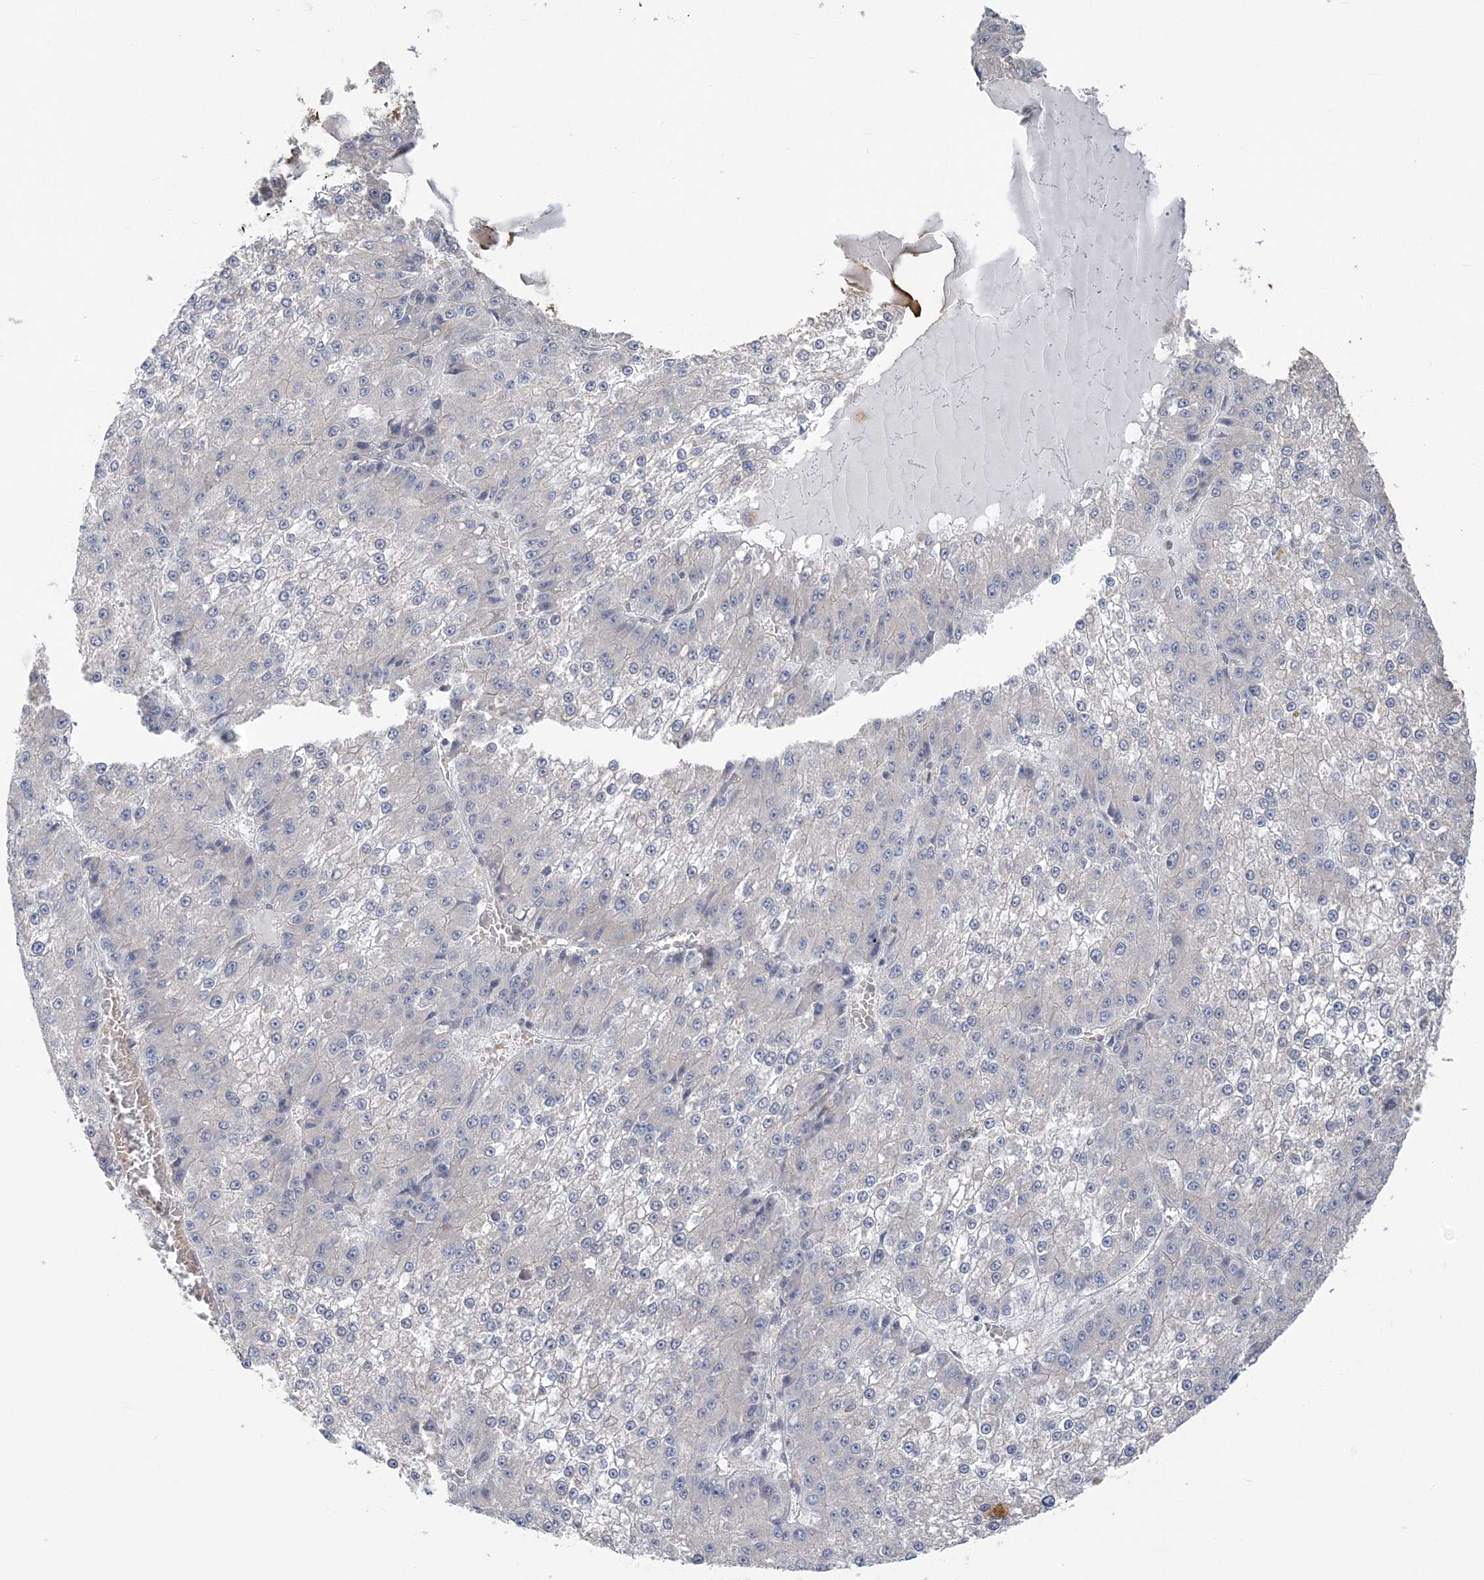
{"staining": {"intensity": "negative", "quantity": "none", "location": "none"}, "tissue": "liver cancer", "cell_type": "Tumor cells", "image_type": "cancer", "snomed": [{"axis": "morphology", "description": "Carcinoma, Hepatocellular, NOS"}, {"axis": "topography", "description": "Liver"}], "caption": "Immunohistochemistry histopathology image of liver cancer (hepatocellular carcinoma) stained for a protein (brown), which displays no expression in tumor cells.", "gene": "ZBTB7A", "patient": {"sex": "female", "age": 73}}